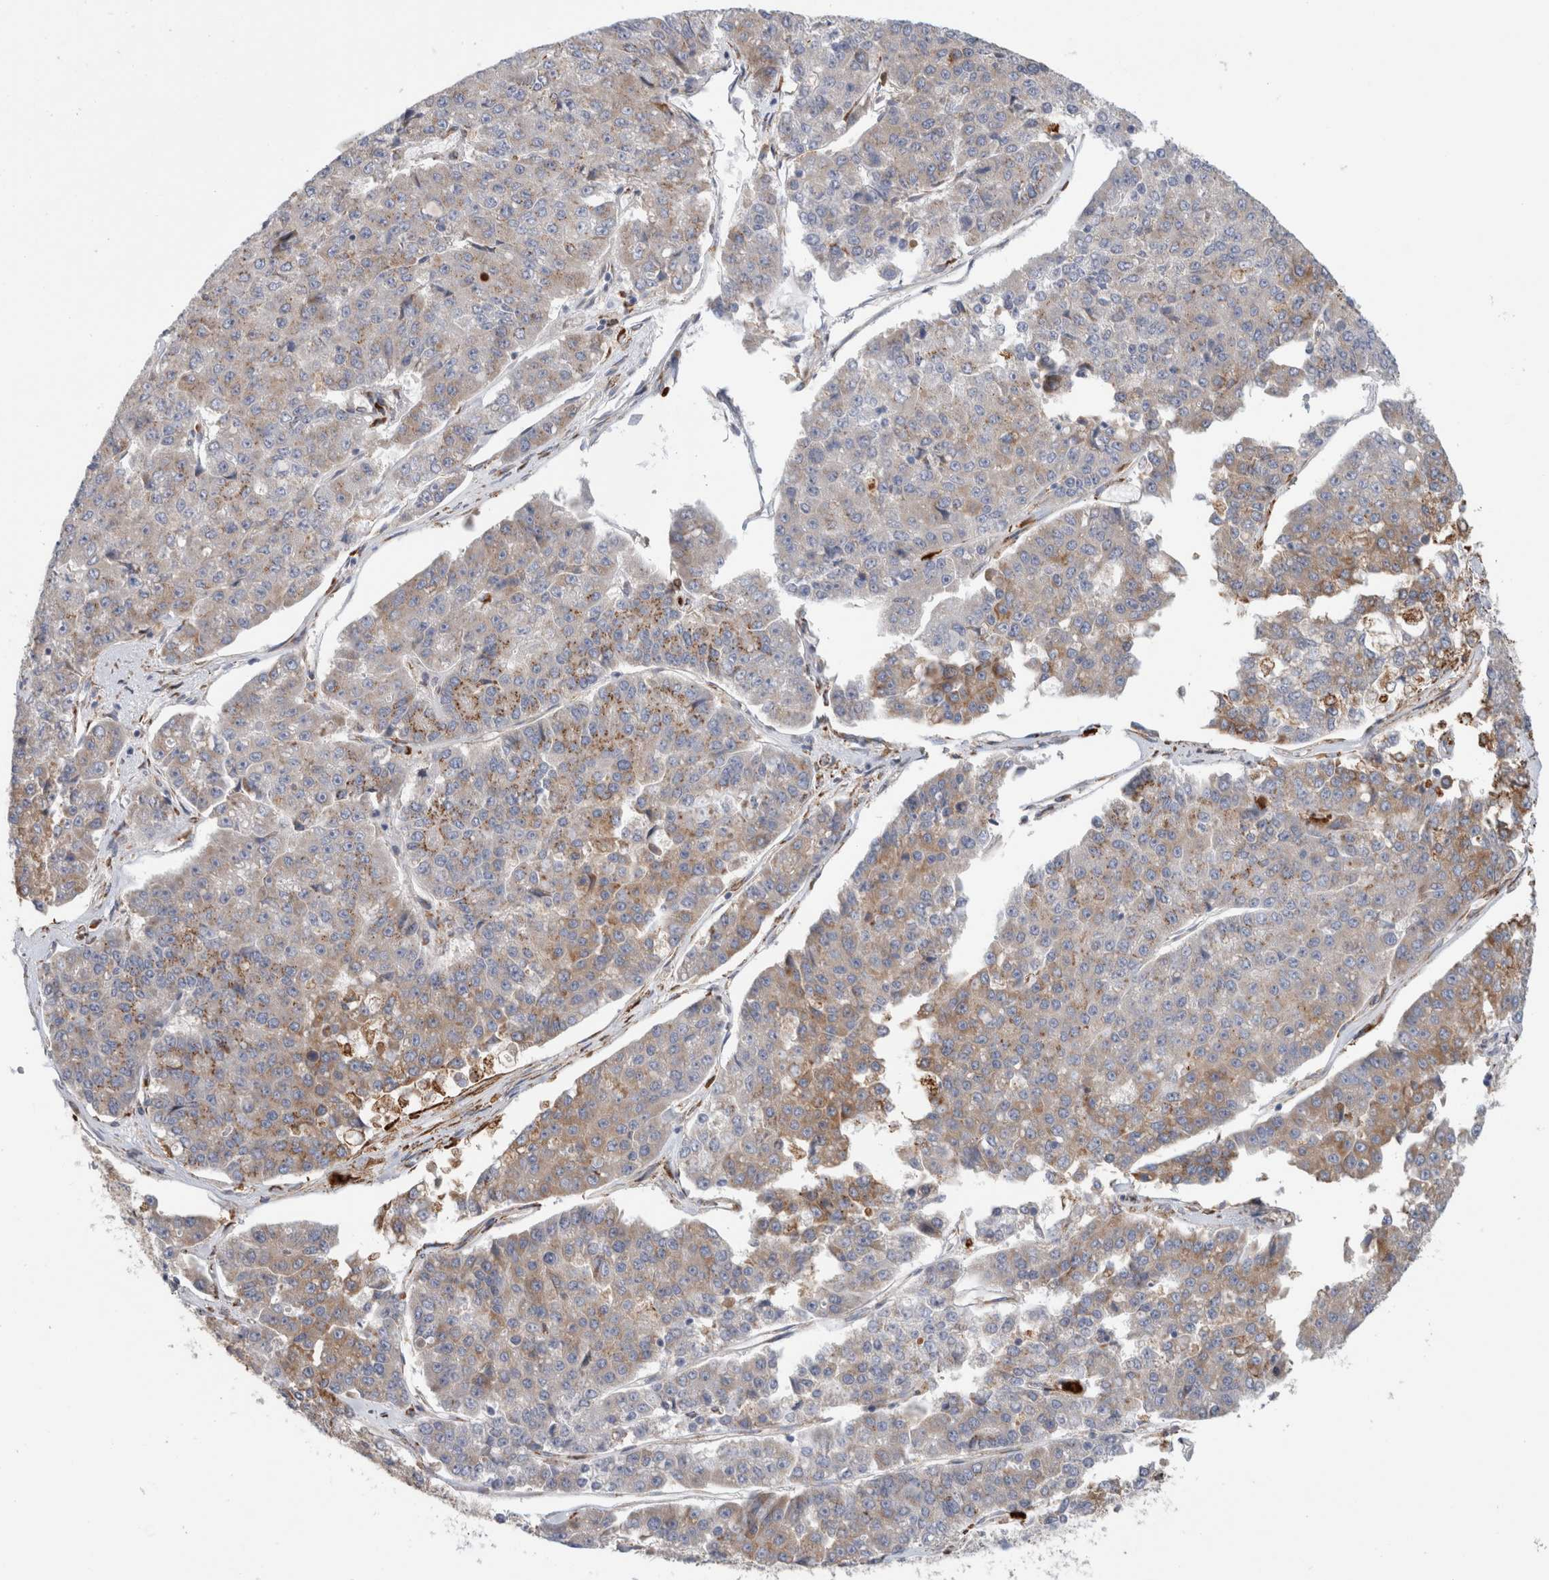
{"staining": {"intensity": "weak", "quantity": "25%-75%", "location": "cytoplasmic/membranous"}, "tissue": "pancreatic cancer", "cell_type": "Tumor cells", "image_type": "cancer", "snomed": [{"axis": "morphology", "description": "Adenocarcinoma, NOS"}, {"axis": "topography", "description": "Pancreas"}], "caption": "This image reveals immunohistochemistry (IHC) staining of pancreatic cancer (adenocarcinoma), with low weak cytoplasmic/membranous positivity in approximately 25%-75% of tumor cells.", "gene": "P4HA1", "patient": {"sex": "male", "age": 50}}